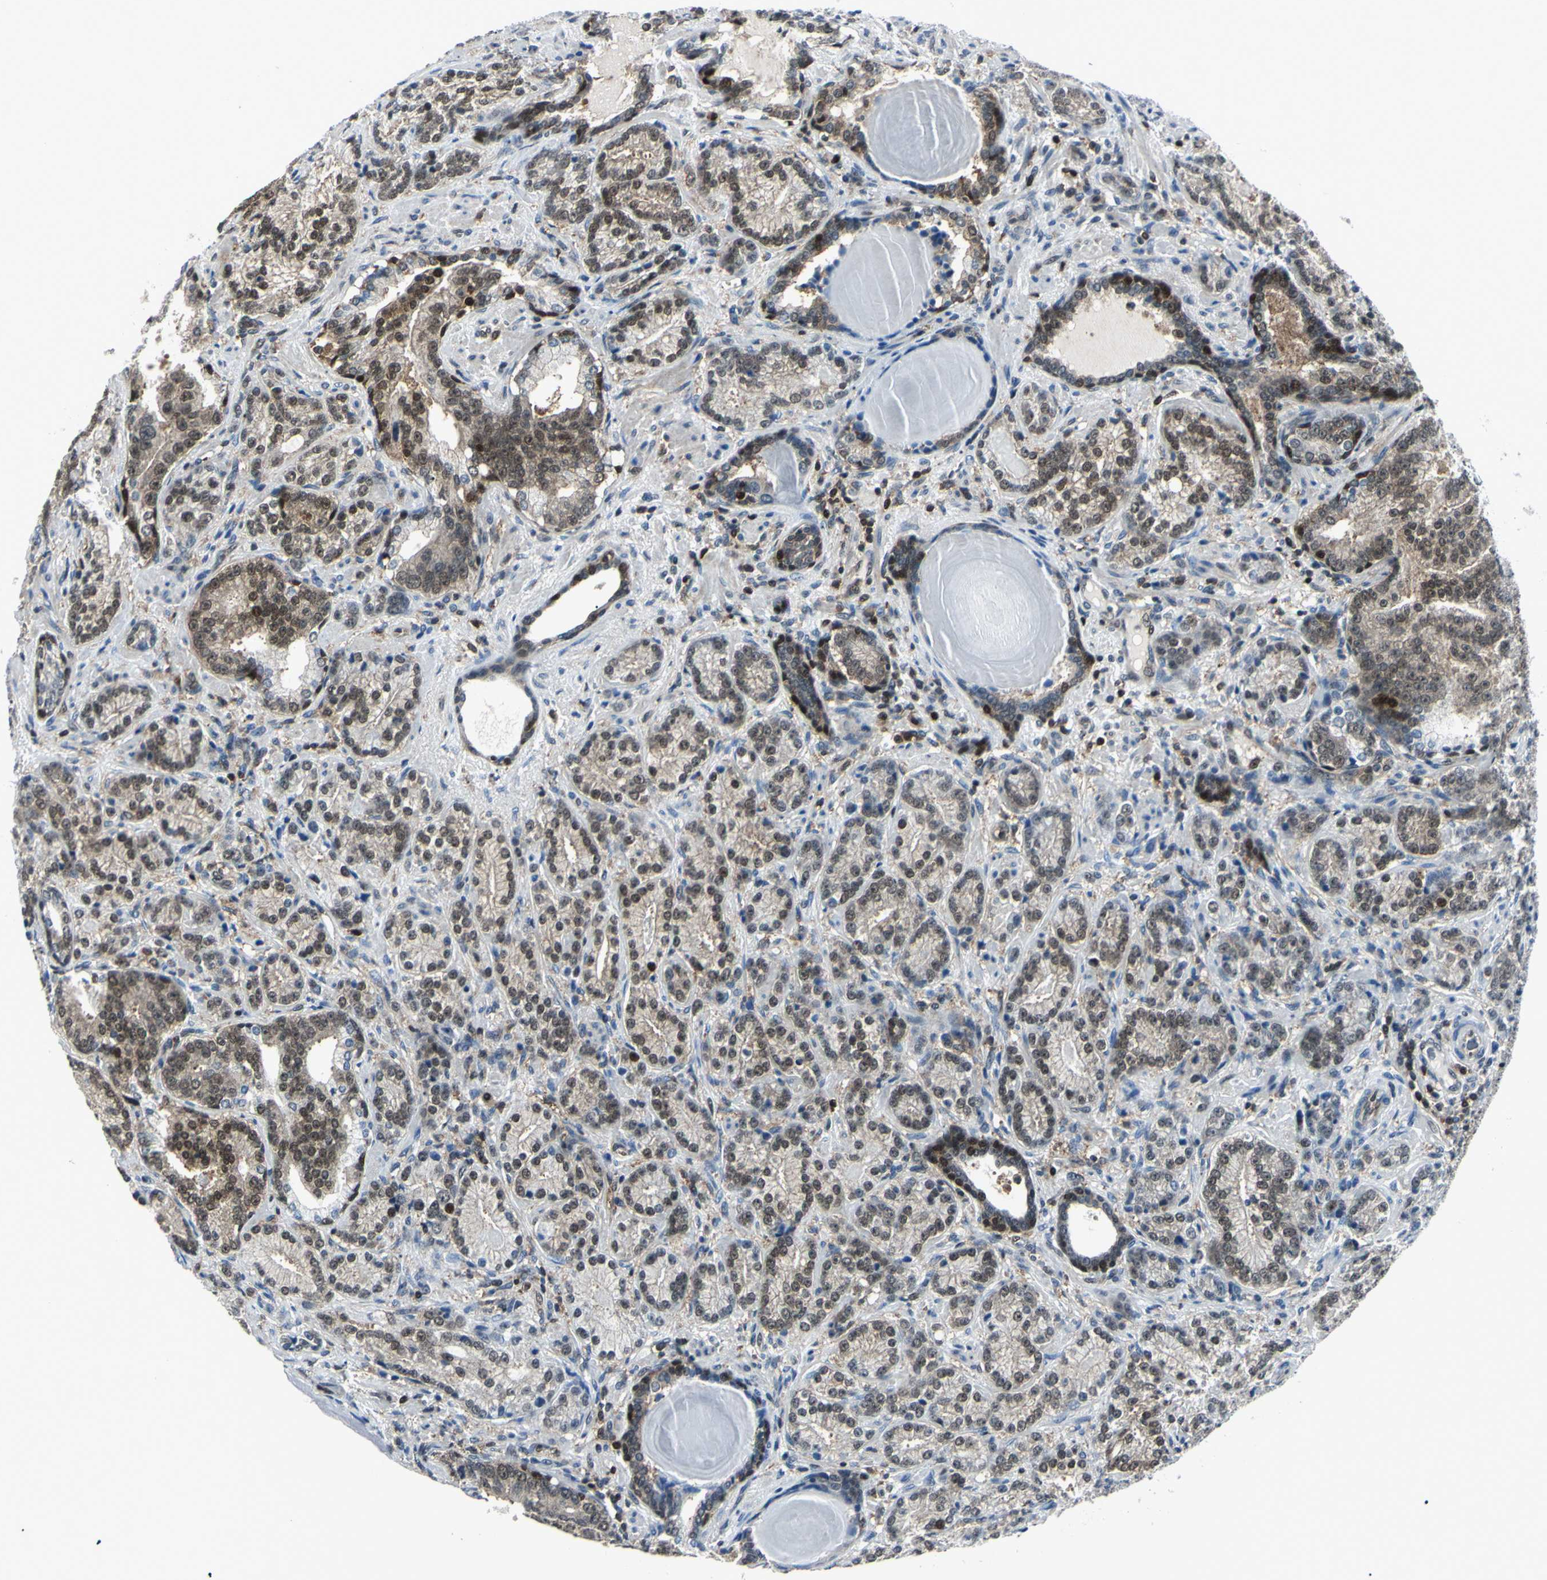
{"staining": {"intensity": "strong", "quantity": "25%-75%", "location": "cytoplasmic/membranous,nuclear"}, "tissue": "prostate cancer", "cell_type": "Tumor cells", "image_type": "cancer", "snomed": [{"axis": "morphology", "description": "Adenocarcinoma, High grade"}, {"axis": "topography", "description": "Prostate"}], "caption": "Prostate cancer tissue demonstrates strong cytoplasmic/membranous and nuclear staining in about 25%-75% of tumor cells, visualized by immunohistochemistry. The protein is stained brown, and the nuclei are stained in blue (DAB IHC with brightfield microscopy, high magnification).", "gene": "PGK1", "patient": {"sex": "male", "age": 61}}